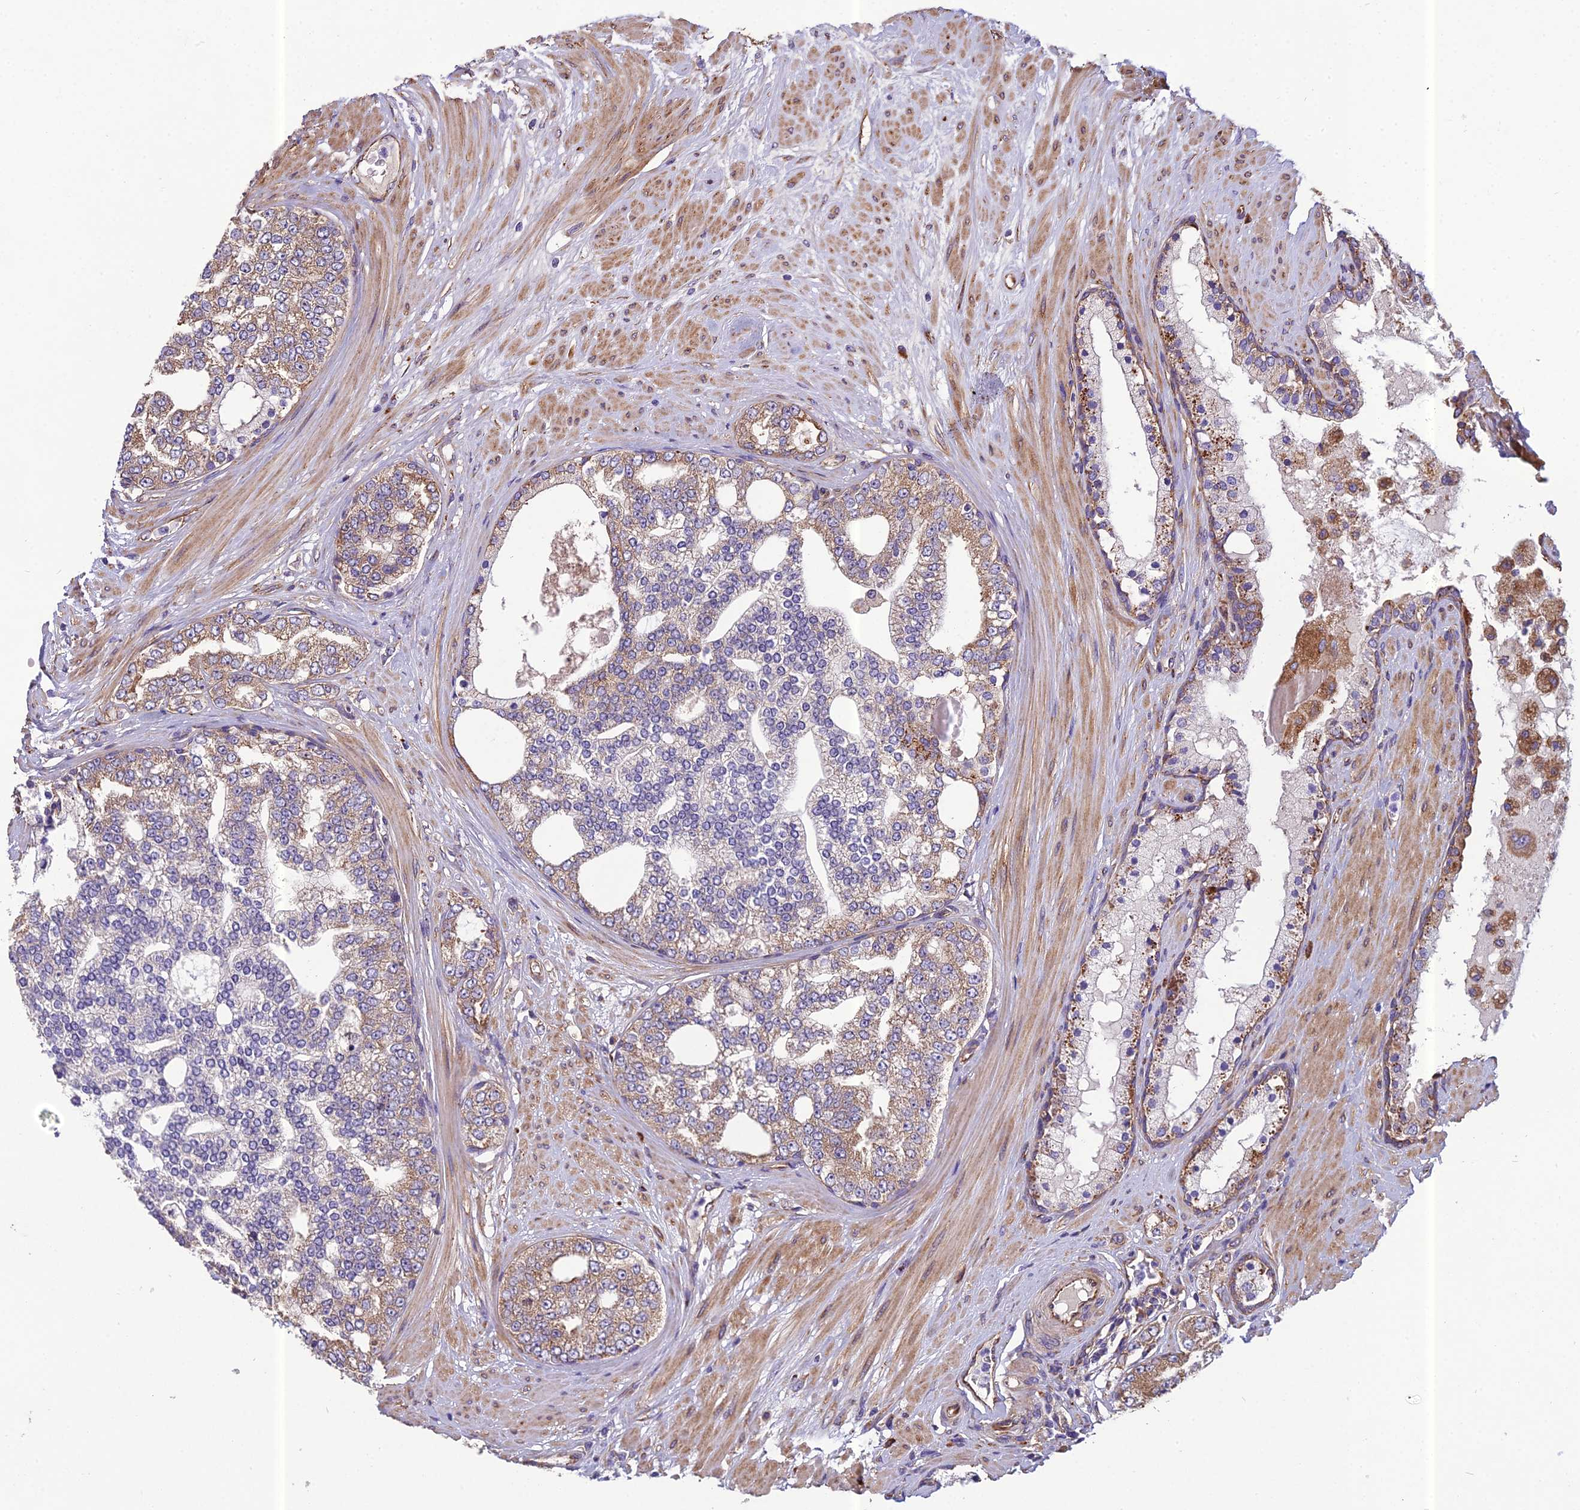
{"staining": {"intensity": "weak", "quantity": "25%-75%", "location": "cytoplasmic/membranous"}, "tissue": "prostate cancer", "cell_type": "Tumor cells", "image_type": "cancer", "snomed": [{"axis": "morphology", "description": "Adenocarcinoma, High grade"}, {"axis": "topography", "description": "Prostate"}], "caption": "The micrograph reveals immunohistochemical staining of prostate cancer. There is weak cytoplasmic/membranous positivity is appreciated in about 25%-75% of tumor cells.", "gene": "SPDL1", "patient": {"sex": "male", "age": 64}}